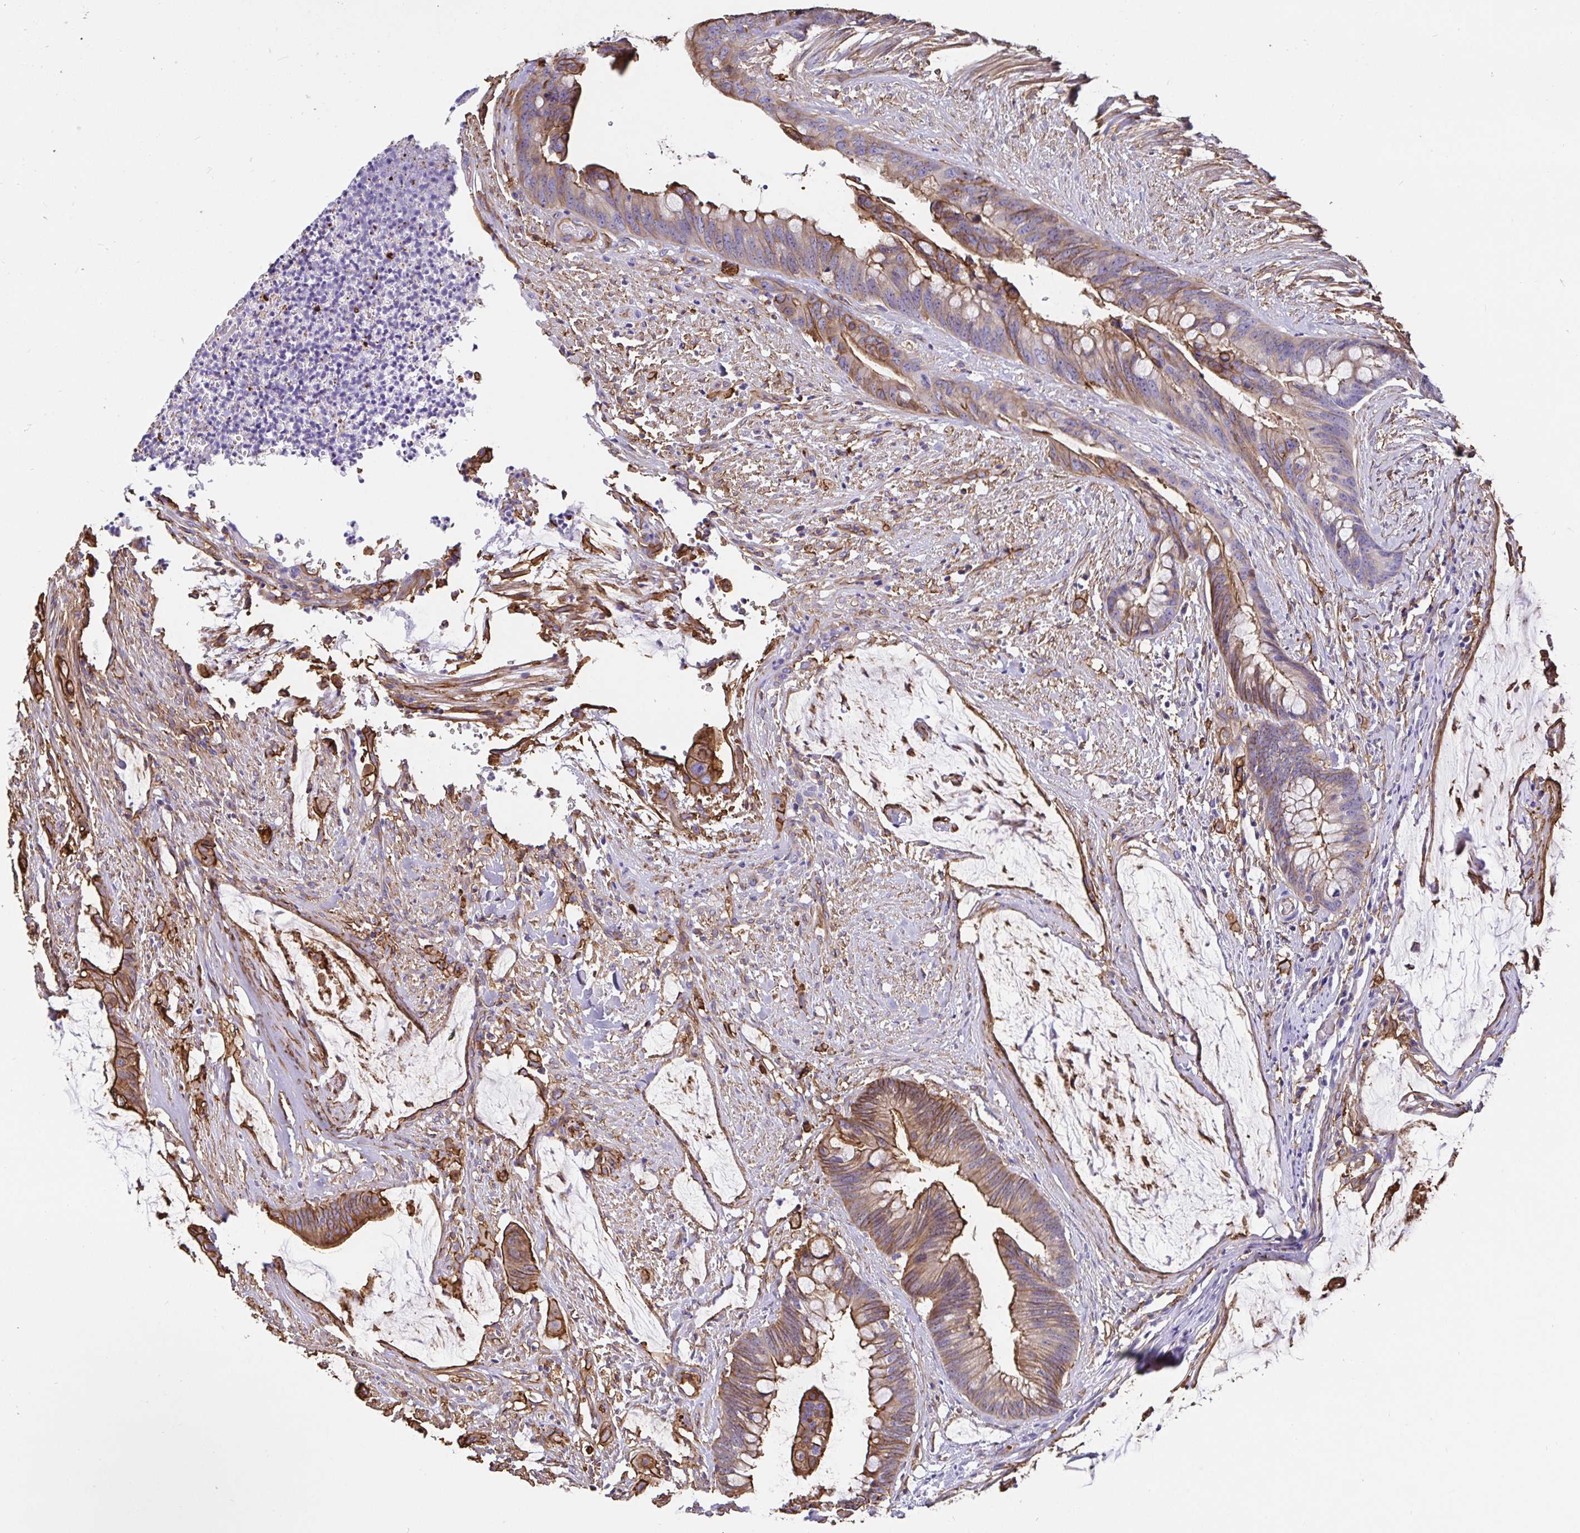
{"staining": {"intensity": "moderate", "quantity": "25%-75%", "location": "cytoplasmic/membranous"}, "tissue": "colorectal cancer", "cell_type": "Tumor cells", "image_type": "cancer", "snomed": [{"axis": "morphology", "description": "Adenocarcinoma, NOS"}, {"axis": "topography", "description": "Colon"}], "caption": "There is medium levels of moderate cytoplasmic/membranous positivity in tumor cells of colorectal adenocarcinoma, as demonstrated by immunohistochemical staining (brown color).", "gene": "ANXA2", "patient": {"sex": "male", "age": 62}}